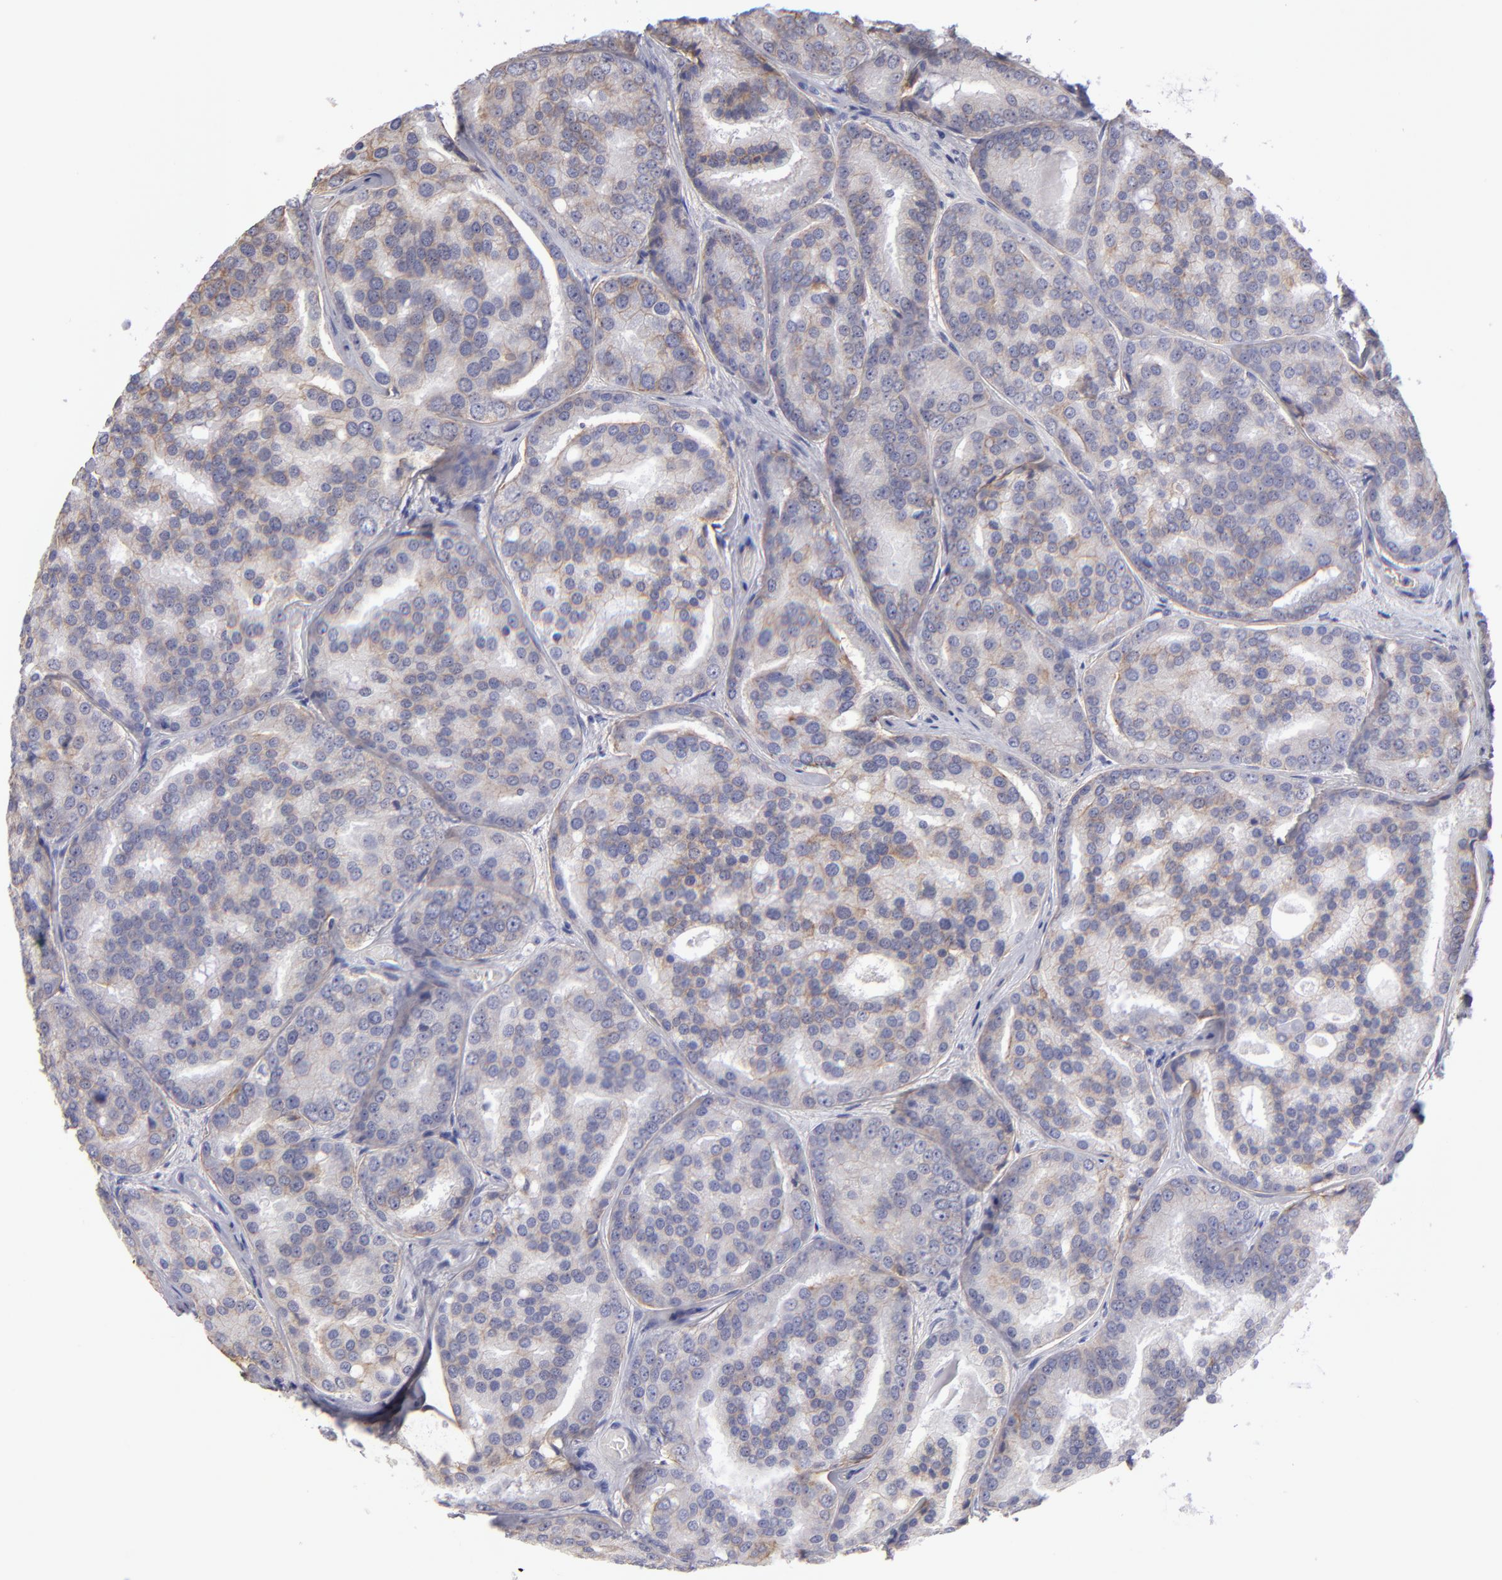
{"staining": {"intensity": "weak", "quantity": "<25%", "location": "cytoplasmic/membranous"}, "tissue": "prostate cancer", "cell_type": "Tumor cells", "image_type": "cancer", "snomed": [{"axis": "morphology", "description": "Adenocarcinoma, High grade"}, {"axis": "topography", "description": "Prostate"}], "caption": "This is a micrograph of IHC staining of high-grade adenocarcinoma (prostate), which shows no staining in tumor cells.", "gene": "ABCC4", "patient": {"sex": "male", "age": 64}}